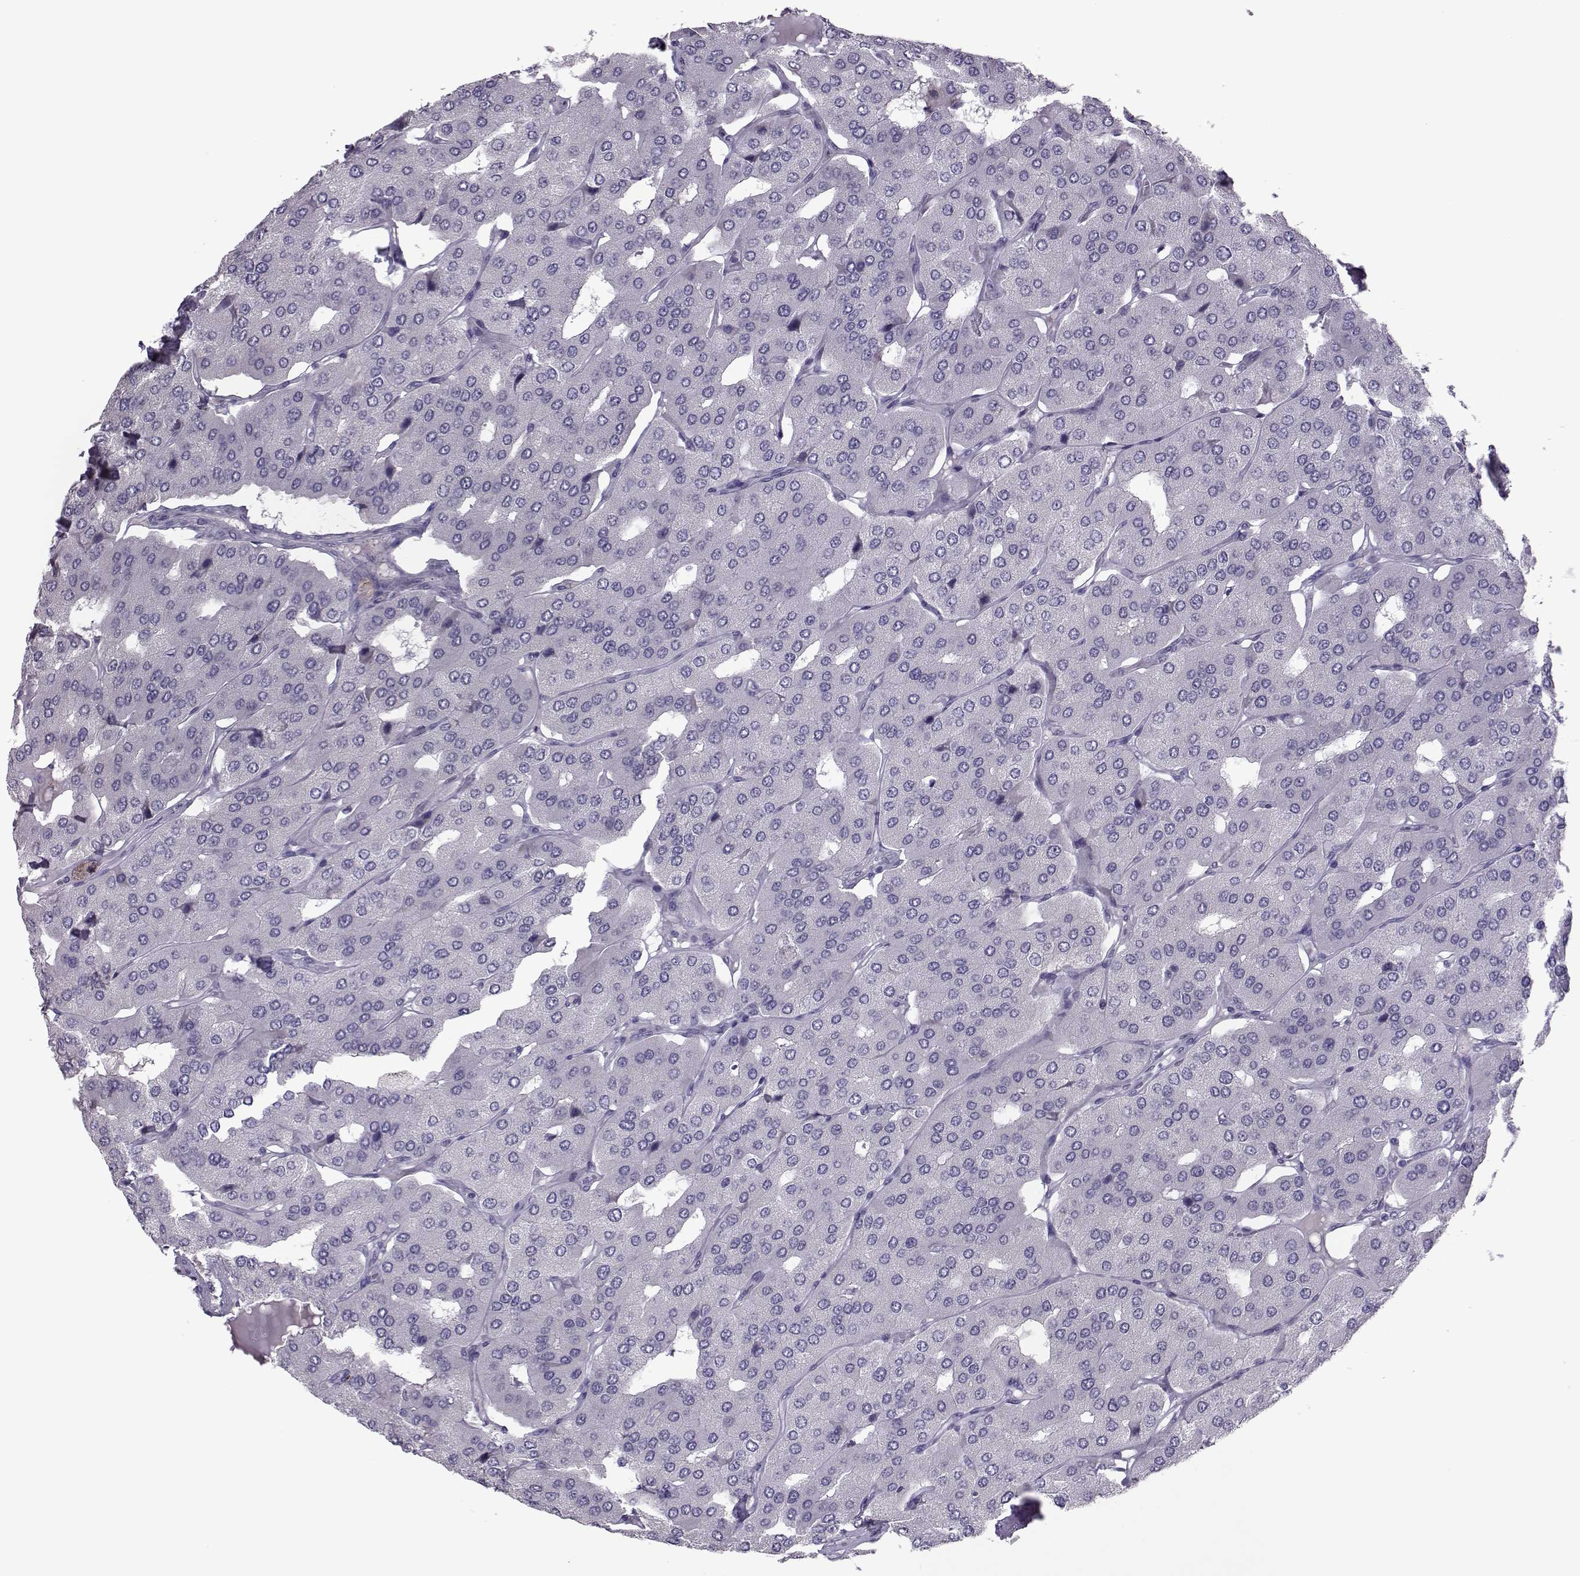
{"staining": {"intensity": "negative", "quantity": "none", "location": "none"}, "tissue": "parathyroid gland", "cell_type": "Glandular cells", "image_type": "normal", "snomed": [{"axis": "morphology", "description": "Normal tissue, NOS"}, {"axis": "morphology", "description": "Adenoma, NOS"}, {"axis": "topography", "description": "Parathyroid gland"}], "caption": "Glandular cells are negative for protein expression in normal human parathyroid gland. The staining is performed using DAB brown chromogen with nuclei counter-stained in using hematoxylin.", "gene": "ASRGL1", "patient": {"sex": "female", "age": 86}}